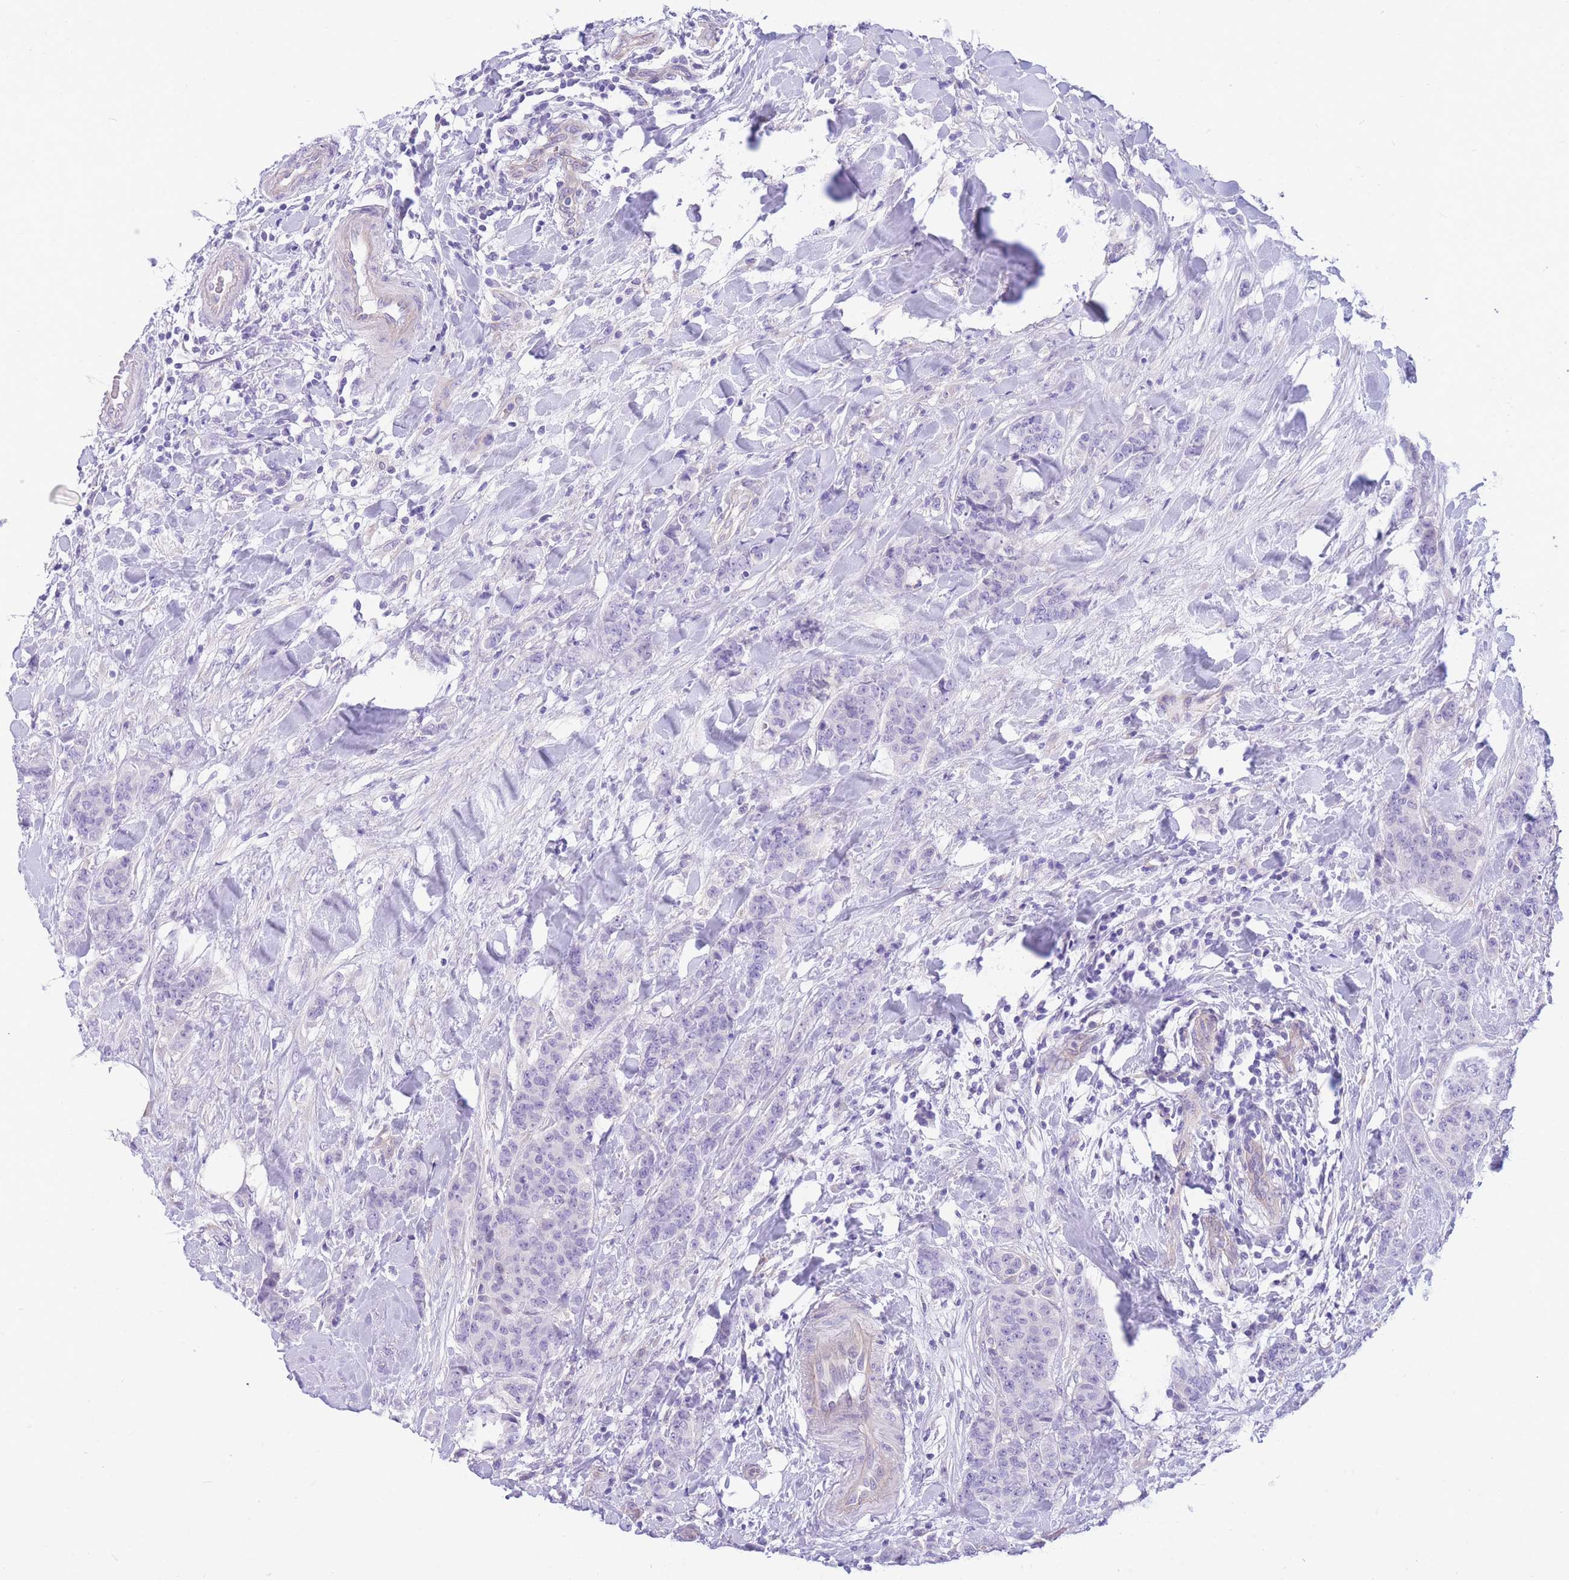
{"staining": {"intensity": "negative", "quantity": "none", "location": "none"}, "tissue": "breast cancer", "cell_type": "Tumor cells", "image_type": "cancer", "snomed": [{"axis": "morphology", "description": "Duct carcinoma"}, {"axis": "topography", "description": "Breast"}], "caption": "Immunohistochemistry (IHC) photomicrograph of breast invasive ductal carcinoma stained for a protein (brown), which demonstrates no staining in tumor cells.", "gene": "ZNF311", "patient": {"sex": "female", "age": 40}}